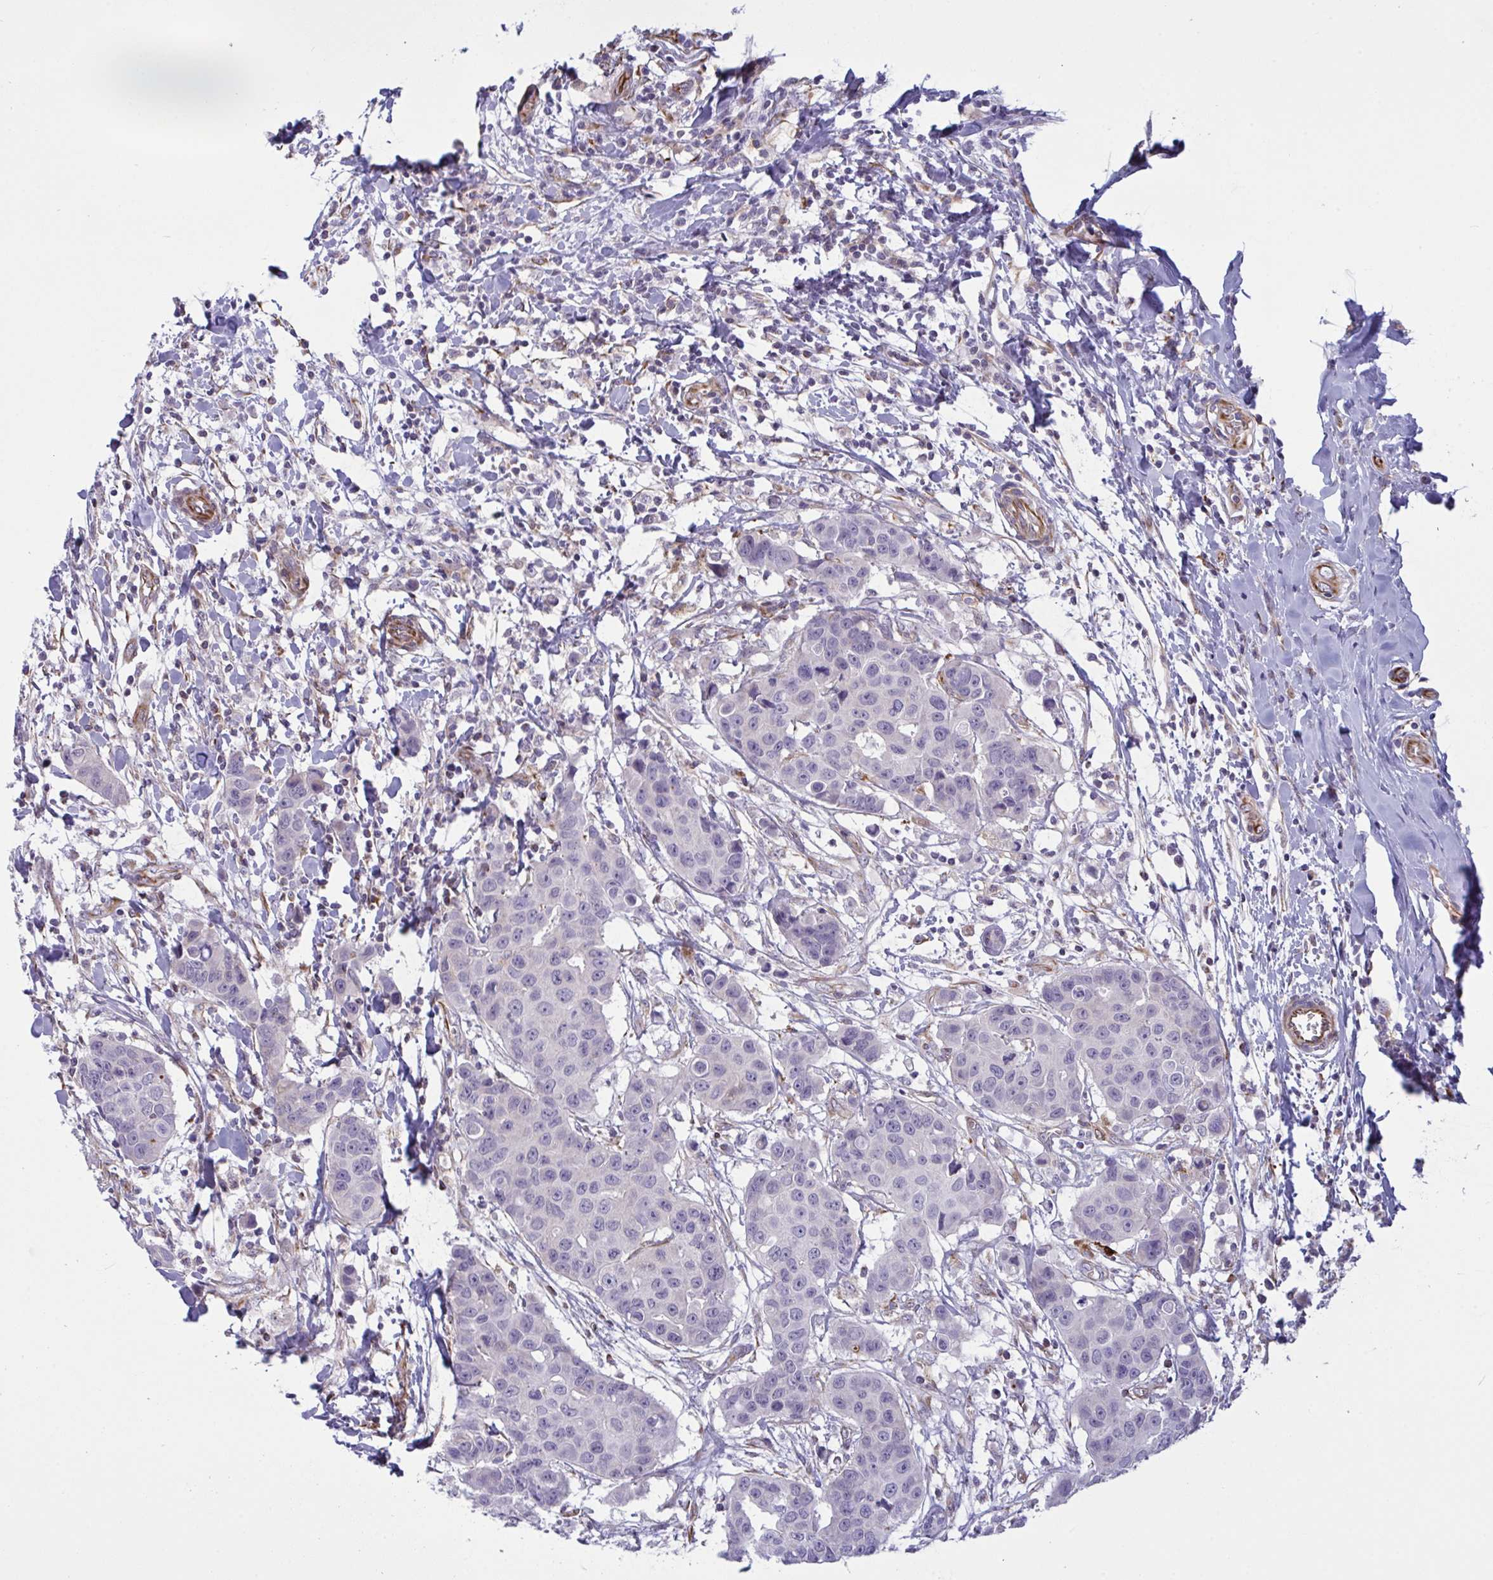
{"staining": {"intensity": "negative", "quantity": "none", "location": "none"}, "tissue": "breast cancer", "cell_type": "Tumor cells", "image_type": "cancer", "snomed": [{"axis": "morphology", "description": "Duct carcinoma"}, {"axis": "topography", "description": "Breast"}], "caption": "DAB immunohistochemical staining of human intraductal carcinoma (breast) exhibits no significant expression in tumor cells.", "gene": "DCBLD1", "patient": {"sex": "female", "age": 24}}